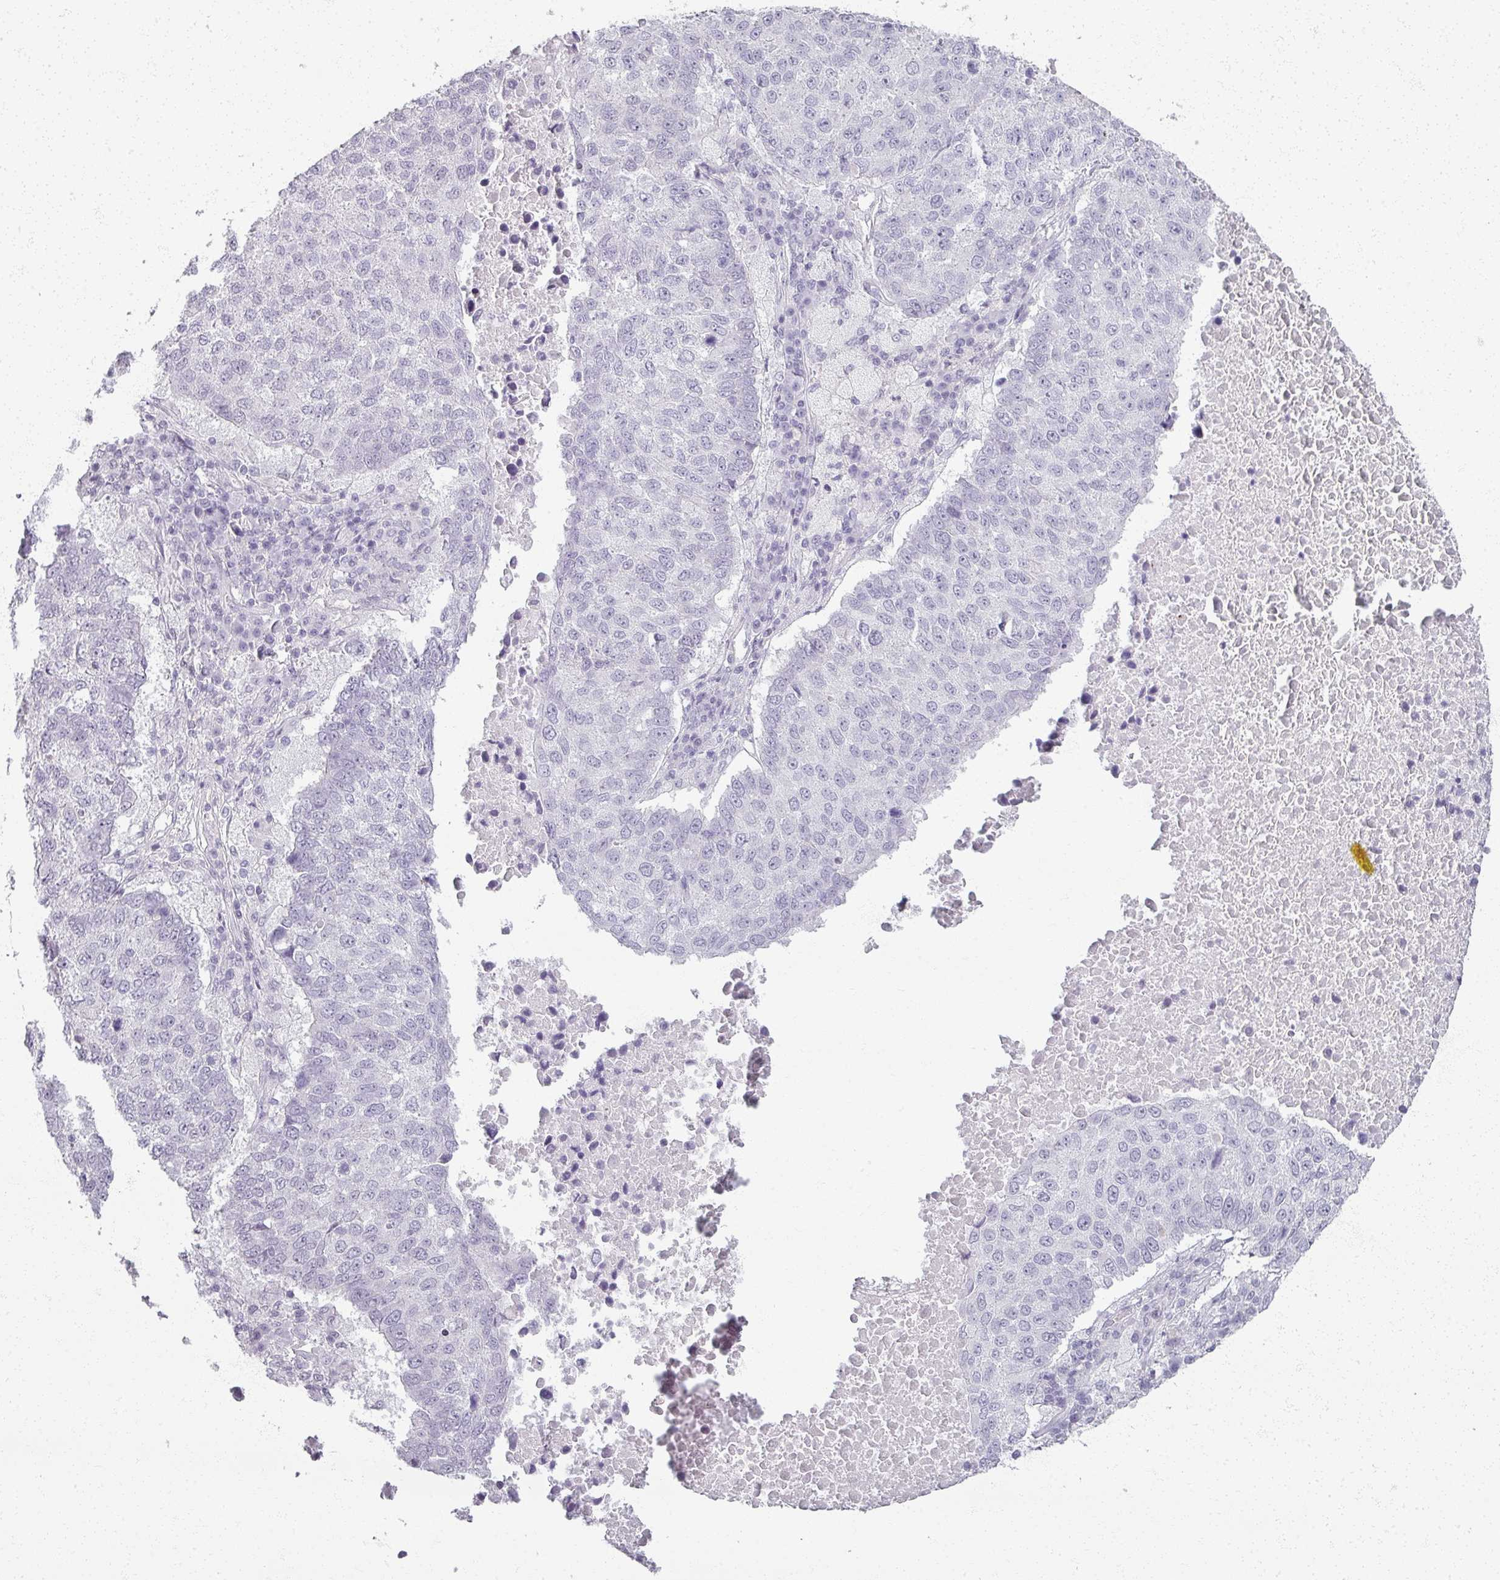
{"staining": {"intensity": "negative", "quantity": "none", "location": "none"}, "tissue": "lung cancer", "cell_type": "Tumor cells", "image_type": "cancer", "snomed": [{"axis": "morphology", "description": "Squamous cell carcinoma, NOS"}, {"axis": "topography", "description": "Lung"}], "caption": "IHC image of squamous cell carcinoma (lung) stained for a protein (brown), which shows no staining in tumor cells. (Brightfield microscopy of DAB (3,3'-diaminobenzidine) immunohistochemistry at high magnification).", "gene": "RFPL2", "patient": {"sex": "male", "age": 73}}